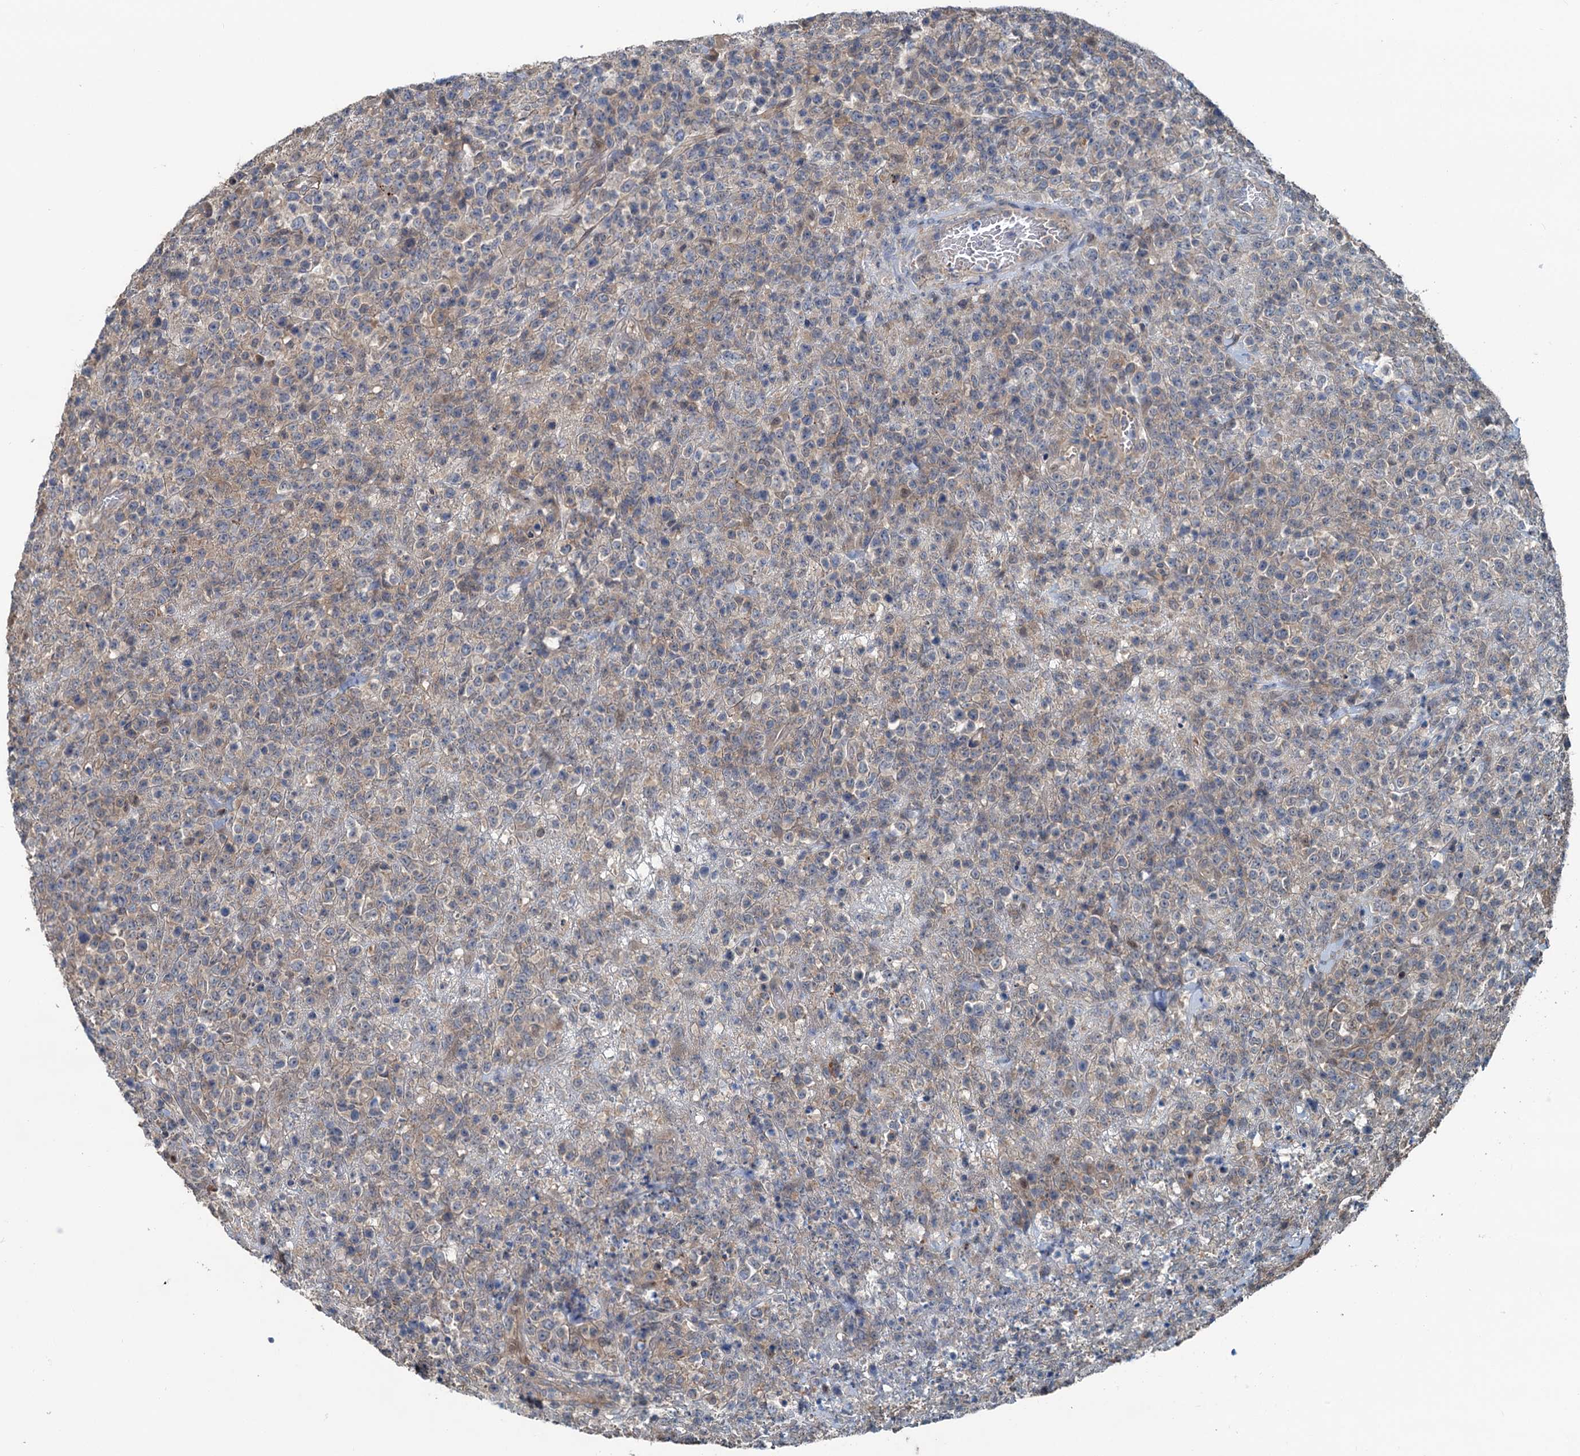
{"staining": {"intensity": "weak", "quantity": "<25%", "location": "cytoplasmic/membranous"}, "tissue": "lymphoma", "cell_type": "Tumor cells", "image_type": "cancer", "snomed": [{"axis": "morphology", "description": "Malignant lymphoma, non-Hodgkin's type, High grade"}, {"axis": "topography", "description": "Colon"}], "caption": "Lymphoma was stained to show a protein in brown. There is no significant expression in tumor cells. (DAB (3,3'-diaminobenzidine) immunohistochemistry visualized using brightfield microscopy, high magnification).", "gene": "TEDC1", "patient": {"sex": "female", "age": 53}}